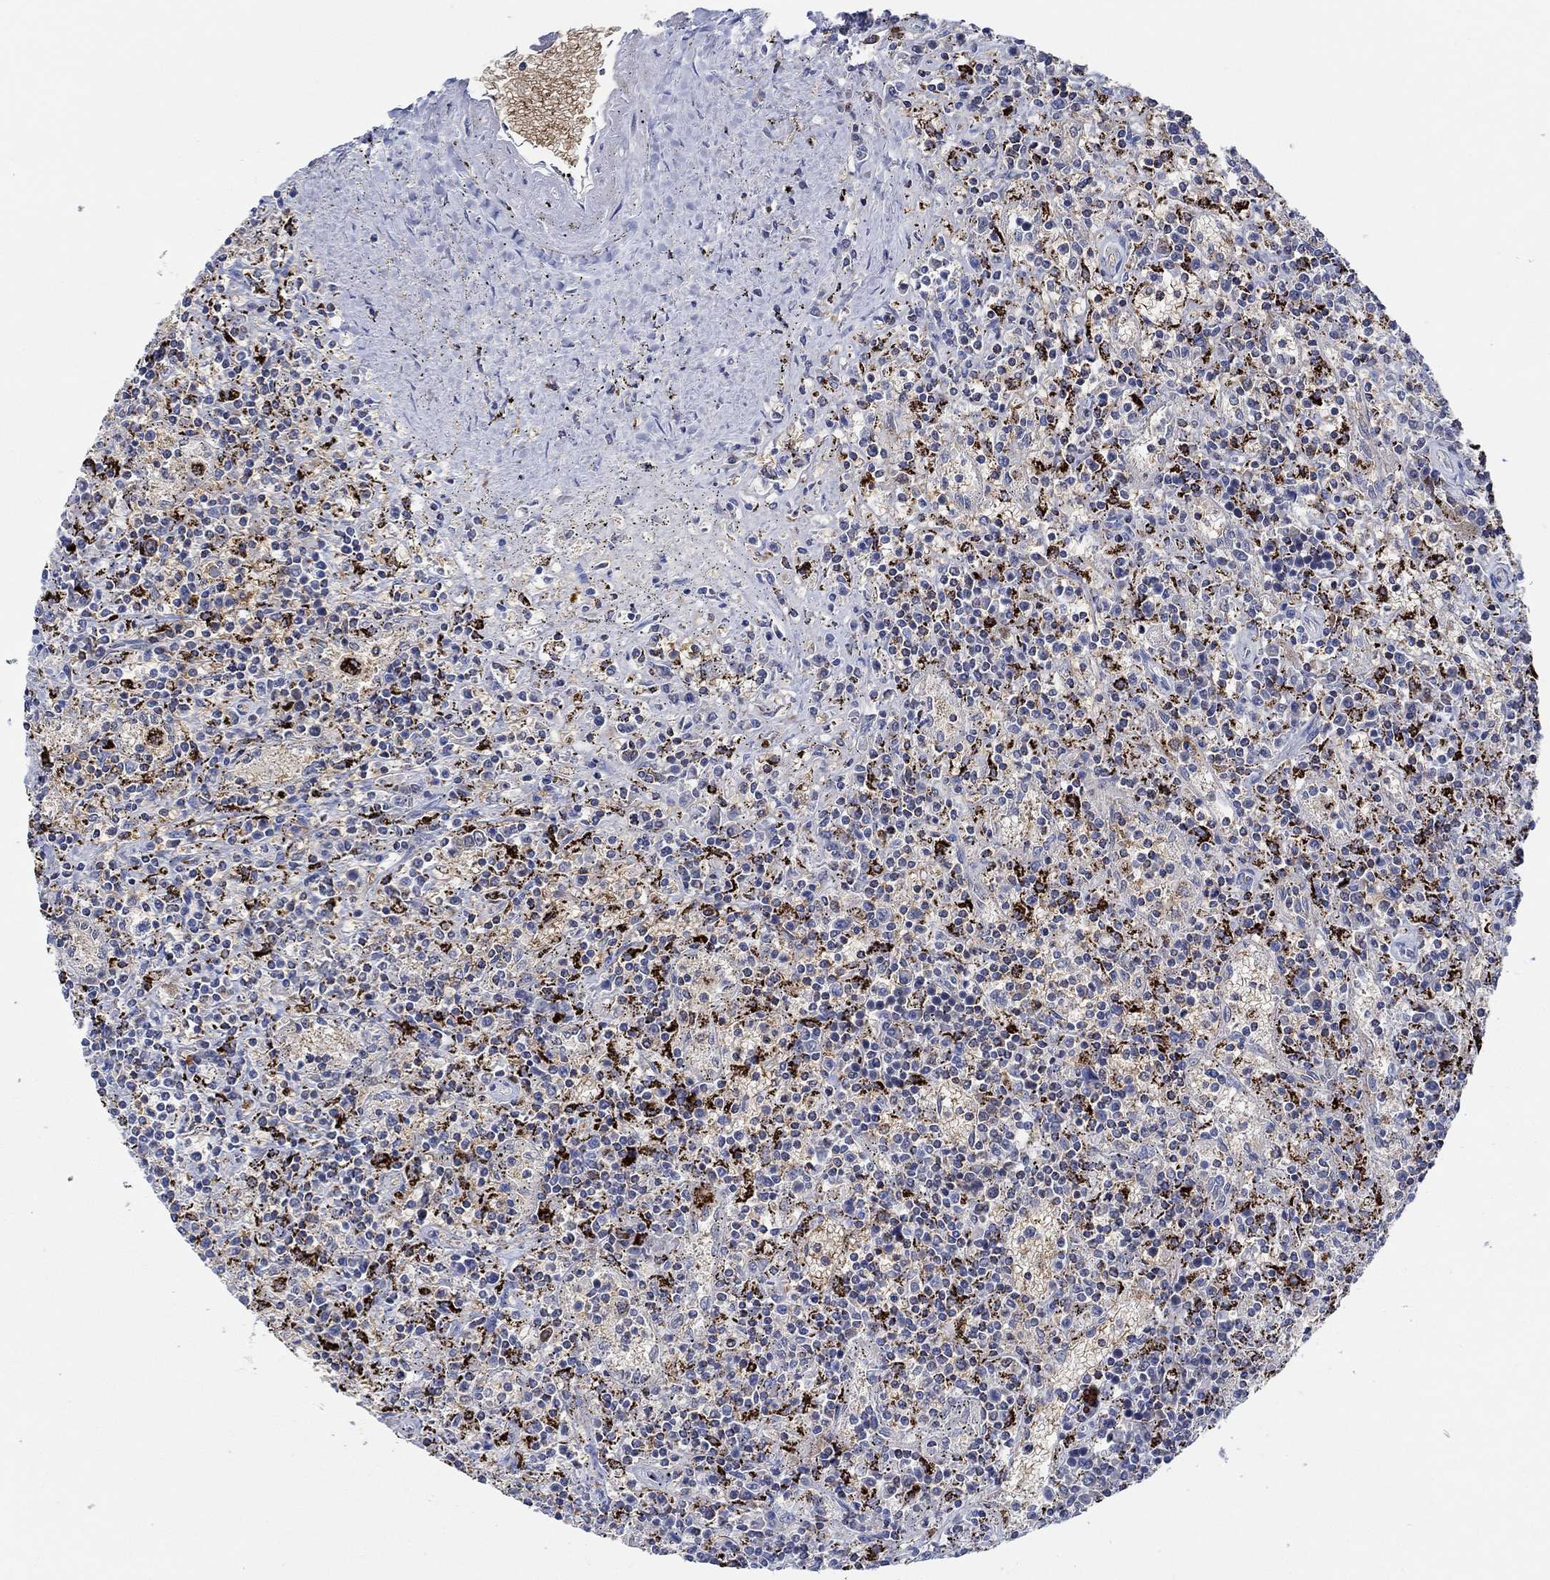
{"staining": {"intensity": "negative", "quantity": "none", "location": "none"}, "tissue": "lymphoma", "cell_type": "Tumor cells", "image_type": "cancer", "snomed": [{"axis": "morphology", "description": "Malignant lymphoma, non-Hodgkin's type, Low grade"}, {"axis": "topography", "description": "Spleen"}], "caption": "An IHC image of lymphoma is shown. There is no staining in tumor cells of lymphoma. The staining is performed using DAB brown chromogen with nuclei counter-stained in using hematoxylin.", "gene": "MPP1", "patient": {"sex": "male", "age": 62}}